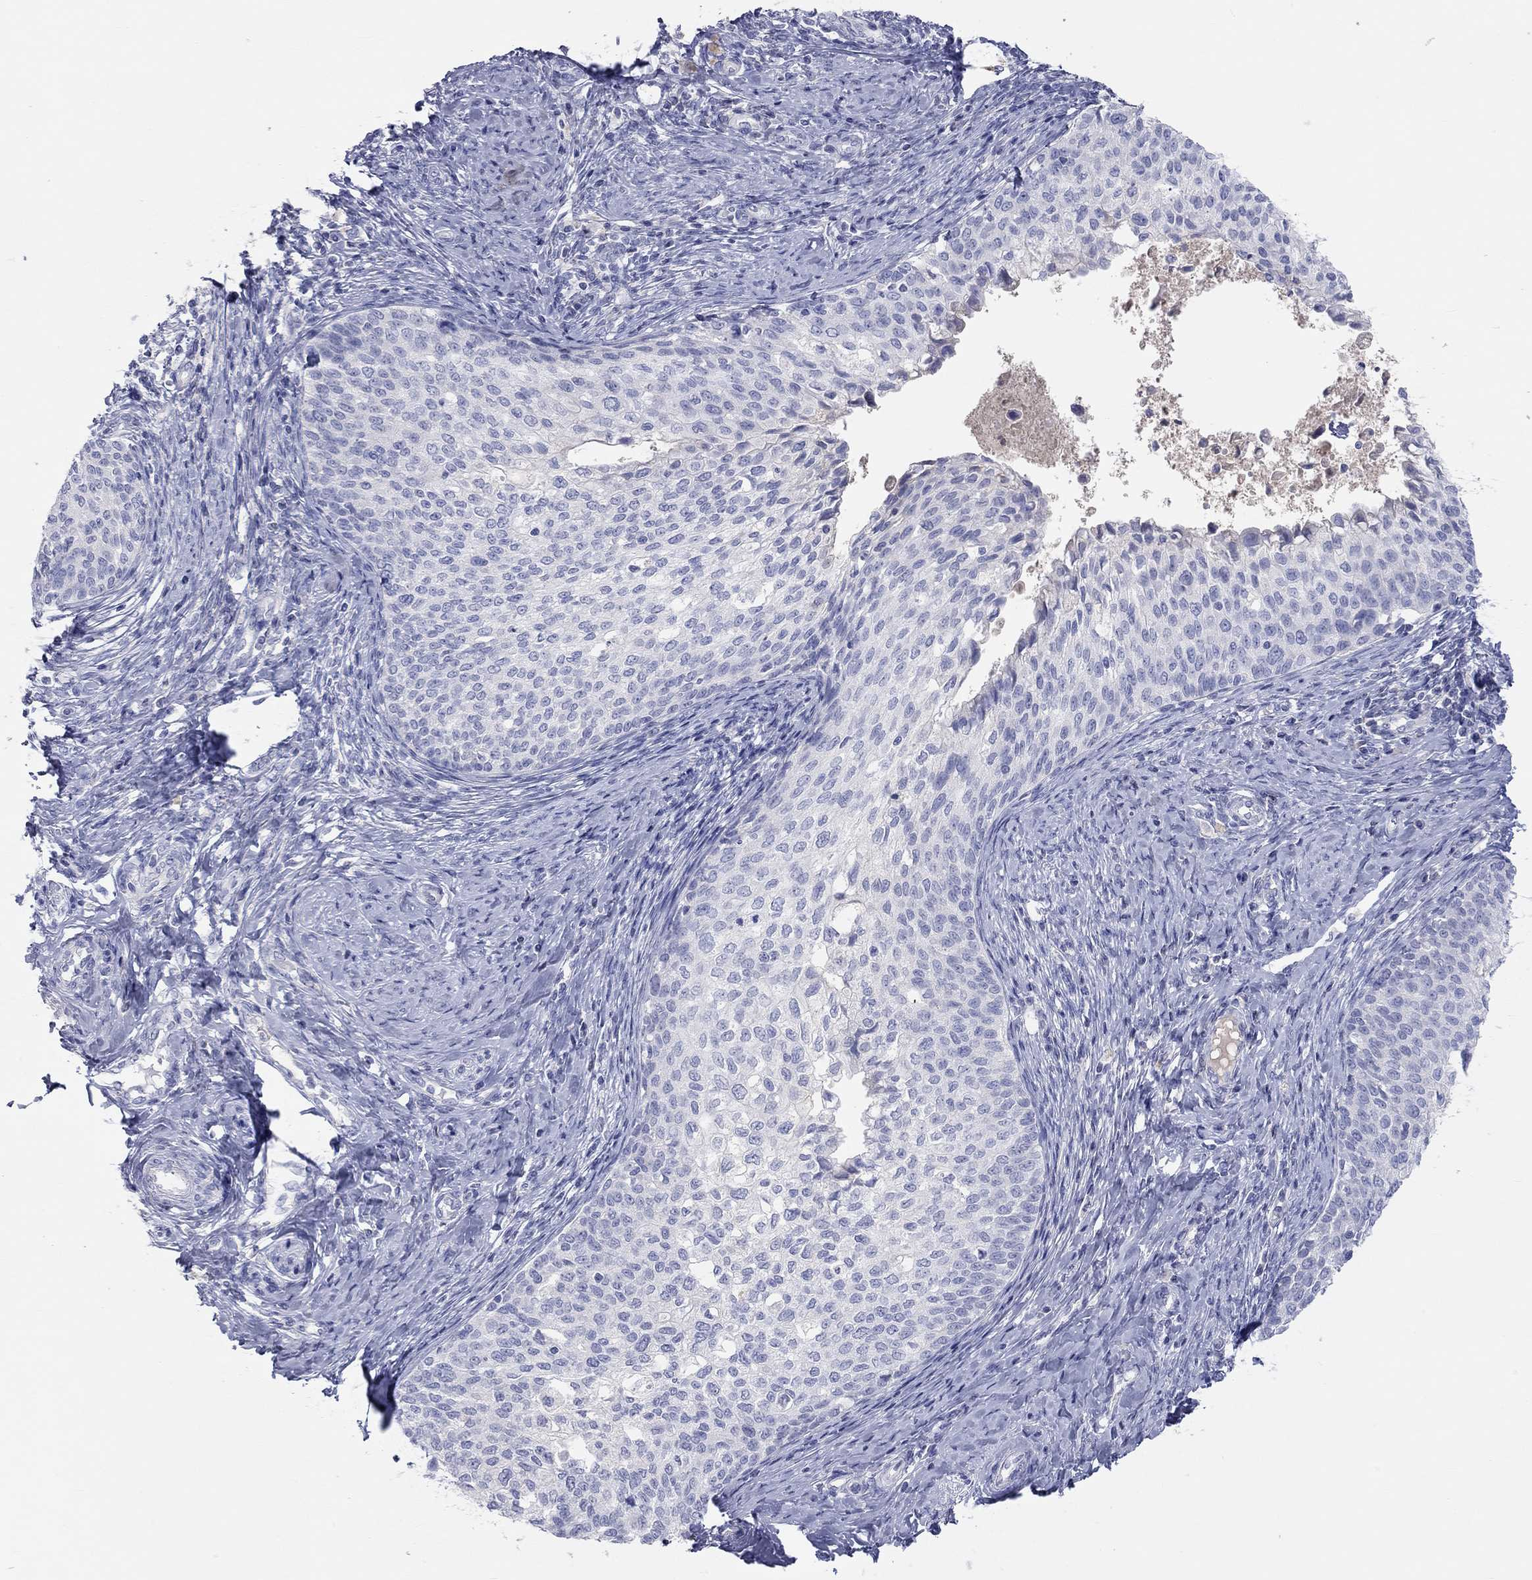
{"staining": {"intensity": "negative", "quantity": "none", "location": "none"}, "tissue": "cervical cancer", "cell_type": "Tumor cells", "image_type": "cancer", "snomed": [{"axis": "morphology", "description": "Squamous cell carcinoma, NOS"}, {"axis": "topography", "description": "Cervix"}], "caption": "IHC image of neoplastic tissue: human cervical squamous cell carcinoma stained with DAB (3,3'-diaminobenzidine) displays no significant protein positivity in tumor cells.", "gene": "ST7L", "patient": {"sex": "female", "age": 51}}